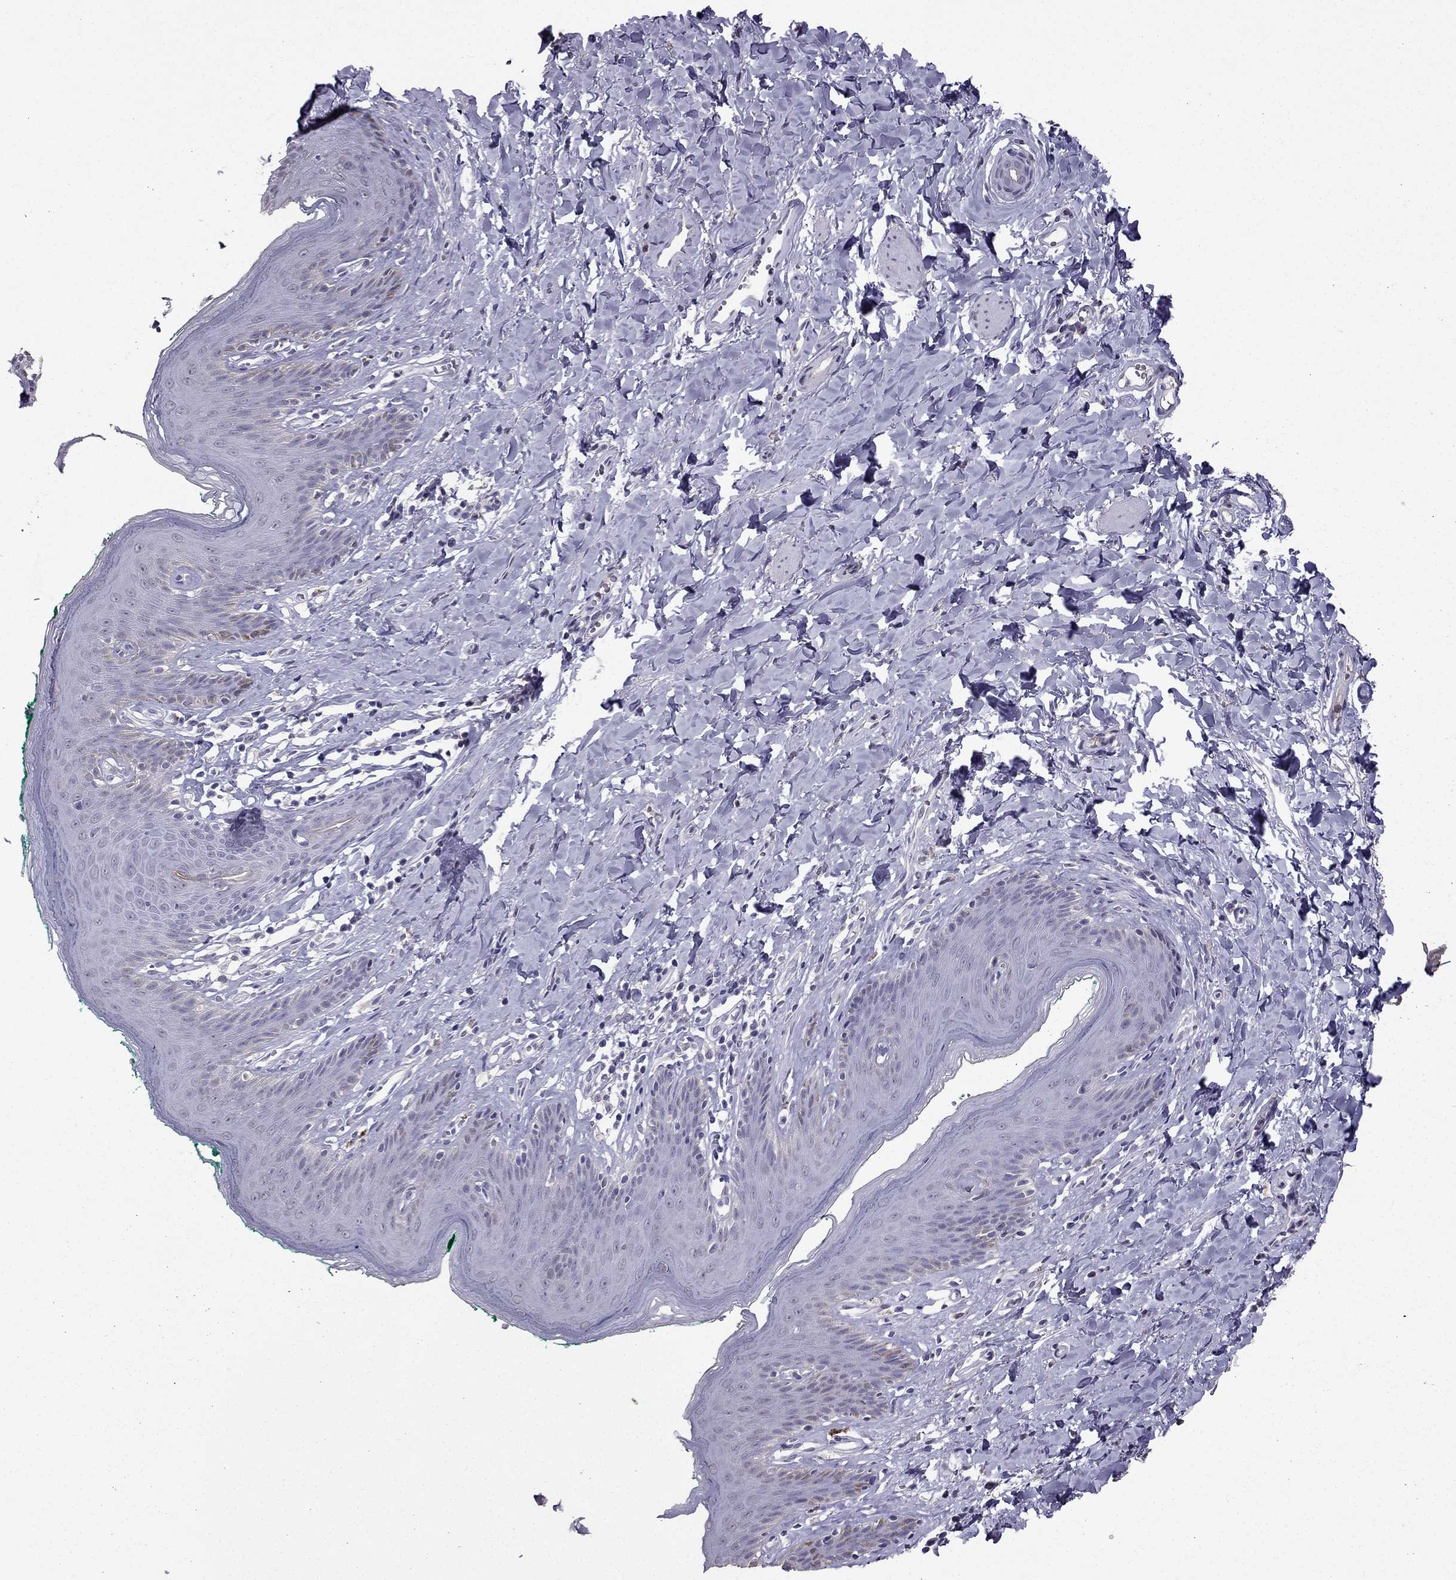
{"staining": {"intensity": "negative", "quantity": "none", "location": "none"}, "tissue": "skin", "cell_type": "Epidermal cells", "image_type": "normal", "snomed": [{"axis": "morphology", "description": "Normal tissue, NOS"}, {"axis": "topography", "description": "Vulva"}], "caption": "This is an IHC photomicrograph of normal skin. There is no staining in epidermal cells.", "gene": "ARHGAP11A", "patient": {"sex": "female", "age": 66}}